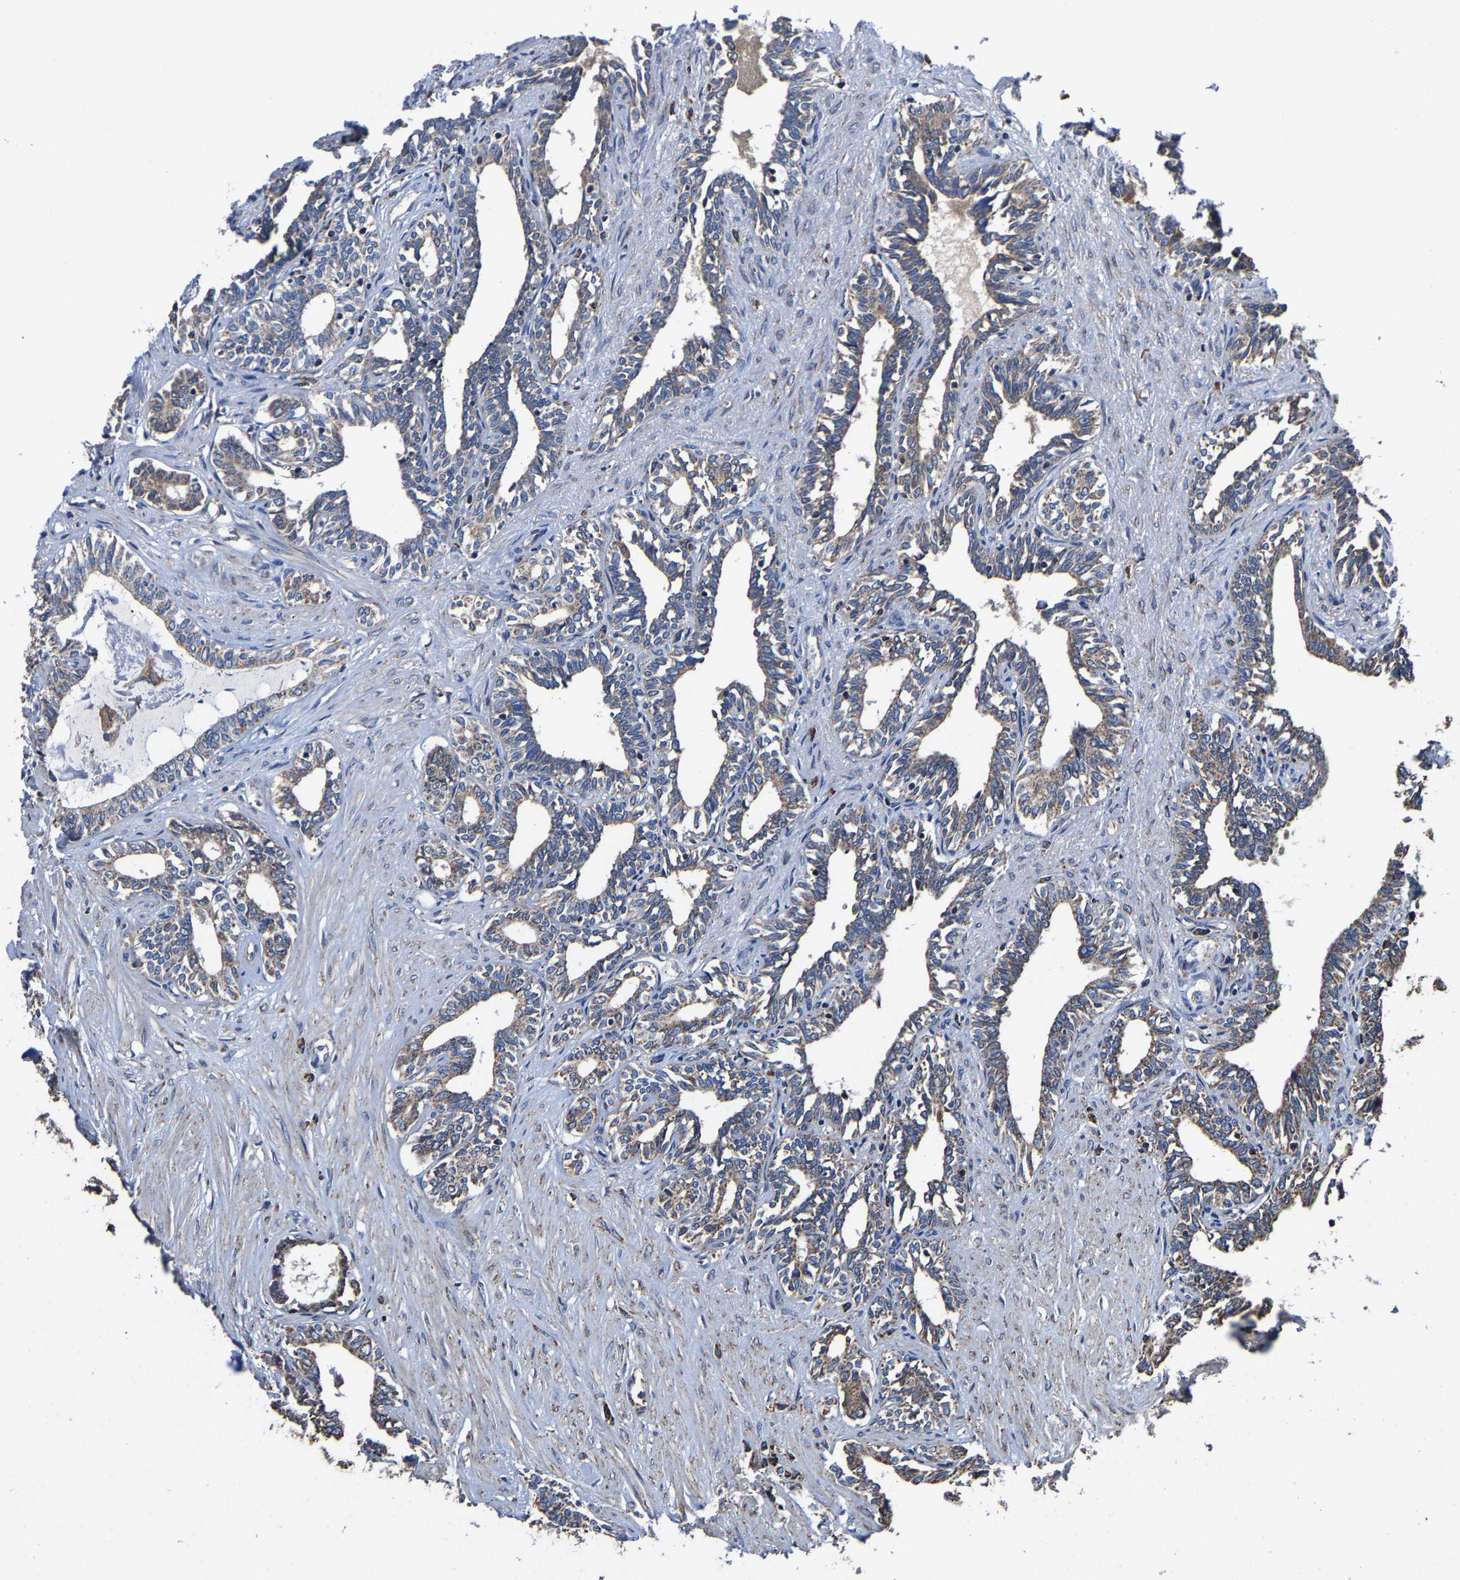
{"staining": {"intensity": "moderate", "quantity": ">75%", "location": "cytoplasmic/membranous"}, "tissue": "seminal vesicle", "cell_type": "Glandular cells", "image_type": "normal", "snomed": [{"axis": "morphology", "description": "Normal tissue, NOS"}, {"axis": "morphology", "description": "Adenocarcinoma, High grade"}, {"axis": "topography", "description": "Prostate"}, {"axis": "topography", "description": "Seminal veicle"}], "caption": "A photomicrograph of human seminal vesicle stained for a protein shows moderate cytoplasmic/membranous brown staining in glandular cells. The staining was performed using DAB, with brown indicating positive protein expression. Nuclei are stained blue with hematoxylin.", "gene": "ZCCHC7", "patient": {"sex": "male", "age": 55}}